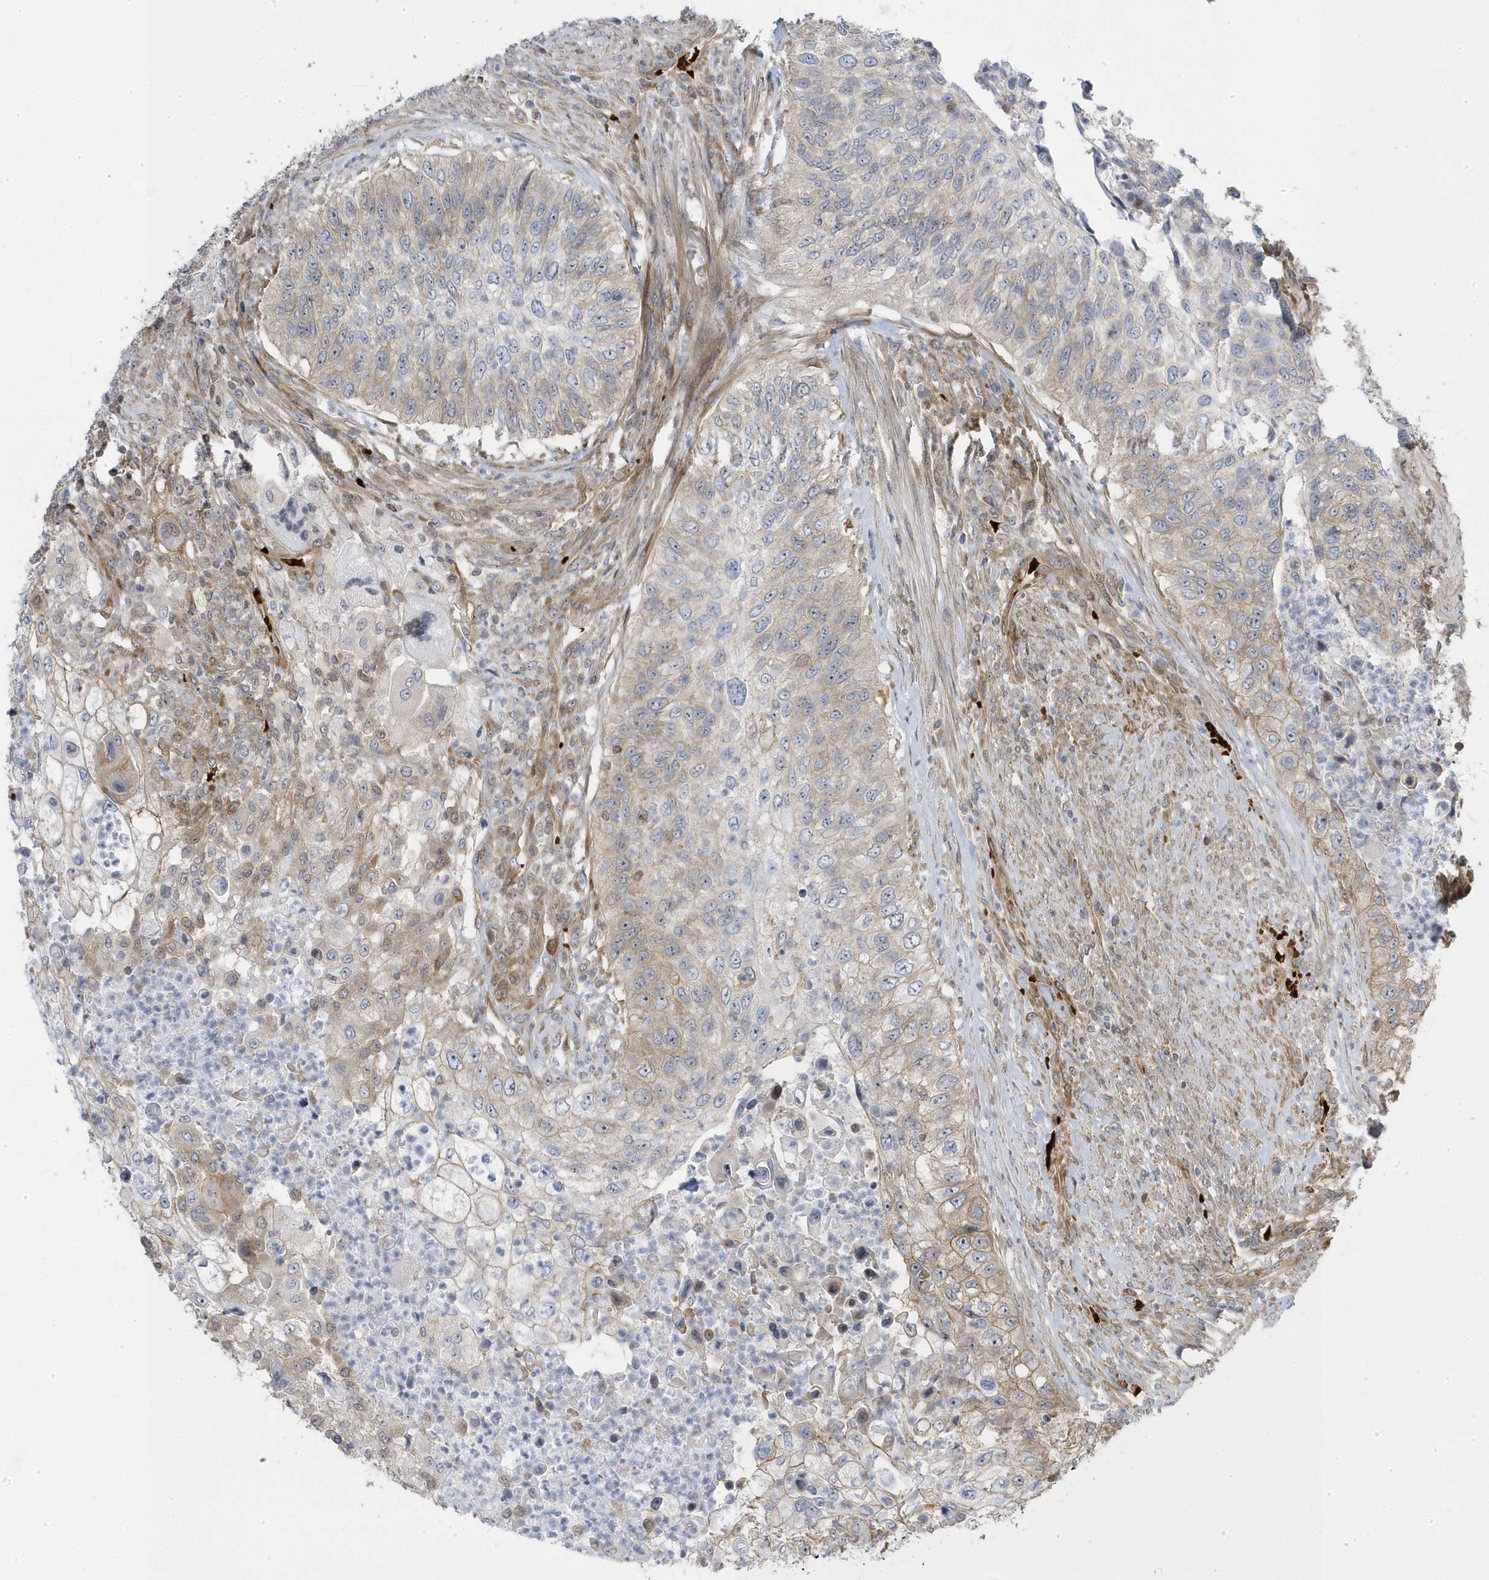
{"staining": {"intensity": "moderate", "quantity": "<25%", "location": "cytoplasmic/membranous,nuclear"}, "tissue": "urothelial cancer", "cell_type": "Tumor cells", "image_type": "cancer", "snomed": [{"axis": "morphology", "description": "Urothelial carcinoma, High grade"}, {"axis": "topography", "description": "Urinary bladder"}], "caption": "Human urothelial carcinoma (high-grade) stained for a protein (brown) reveals moderate cytoplasmic/membranous and nuclear positive expression in approximately <25% of tumor cells.", "gene": "MAP7D3", "patient": {"sex": "female", "age": 60}}